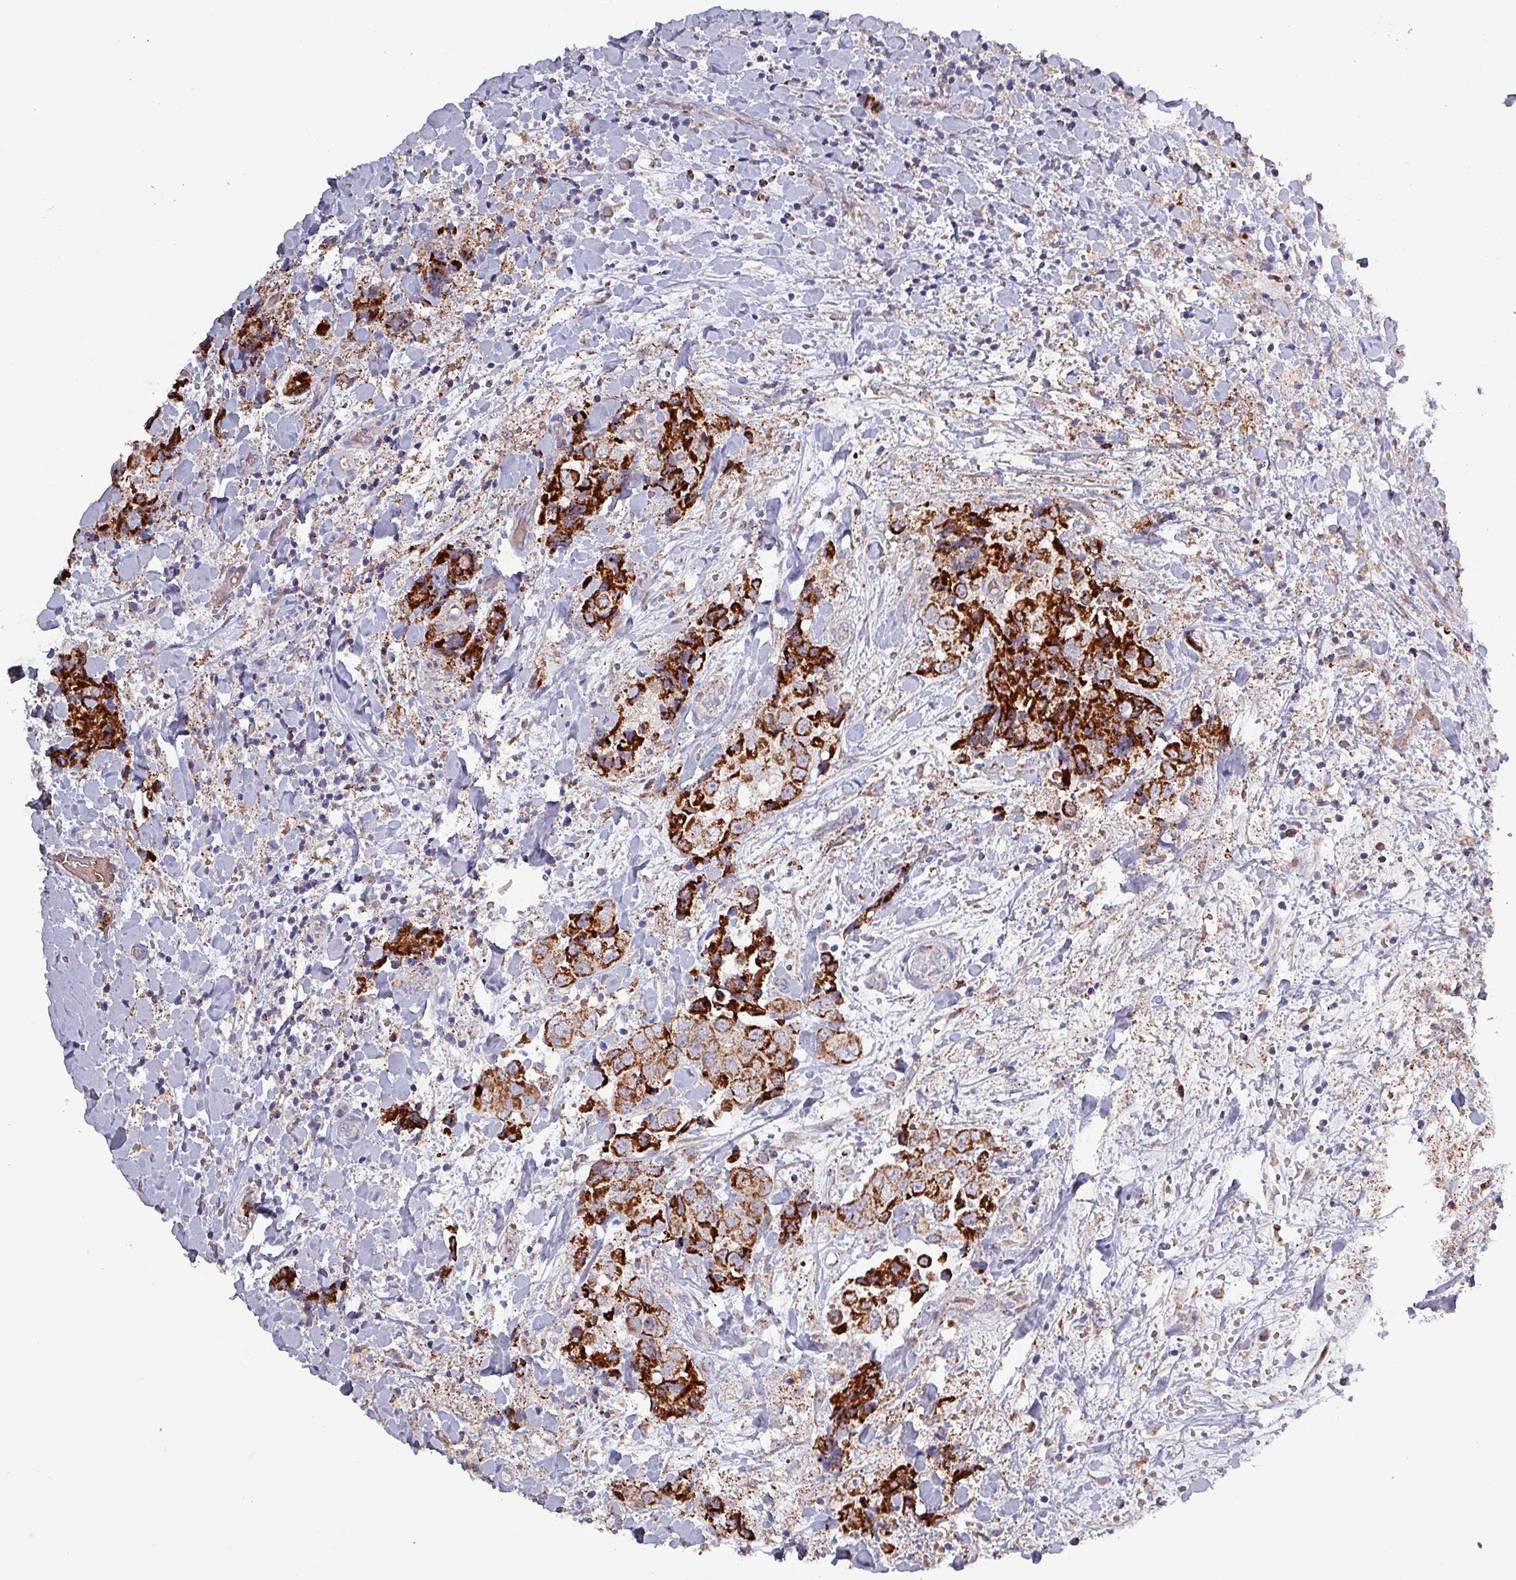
{"staining": {"intensity": "strong", "quantity": ">75%", "location": "cytoplasmic/membranous"}, "tissue": "breast cancer", "cell_type": "Tumor cells", "image_type": "cancer", "snomed": [{"axis": "morphology", "description": "Normal tissue, NOS"}, {"axis": "morphology", "description": "Duct carcinoma"}, {"axis": "topography", "description": "Breast"}], "caption": "Strong cytoplasmic/membranous staining is present in about >75% of tumor cells in breast intraductal carcinoma.", "gene": "ZNF322", "patient": {"sex": "female", "age": 62}}